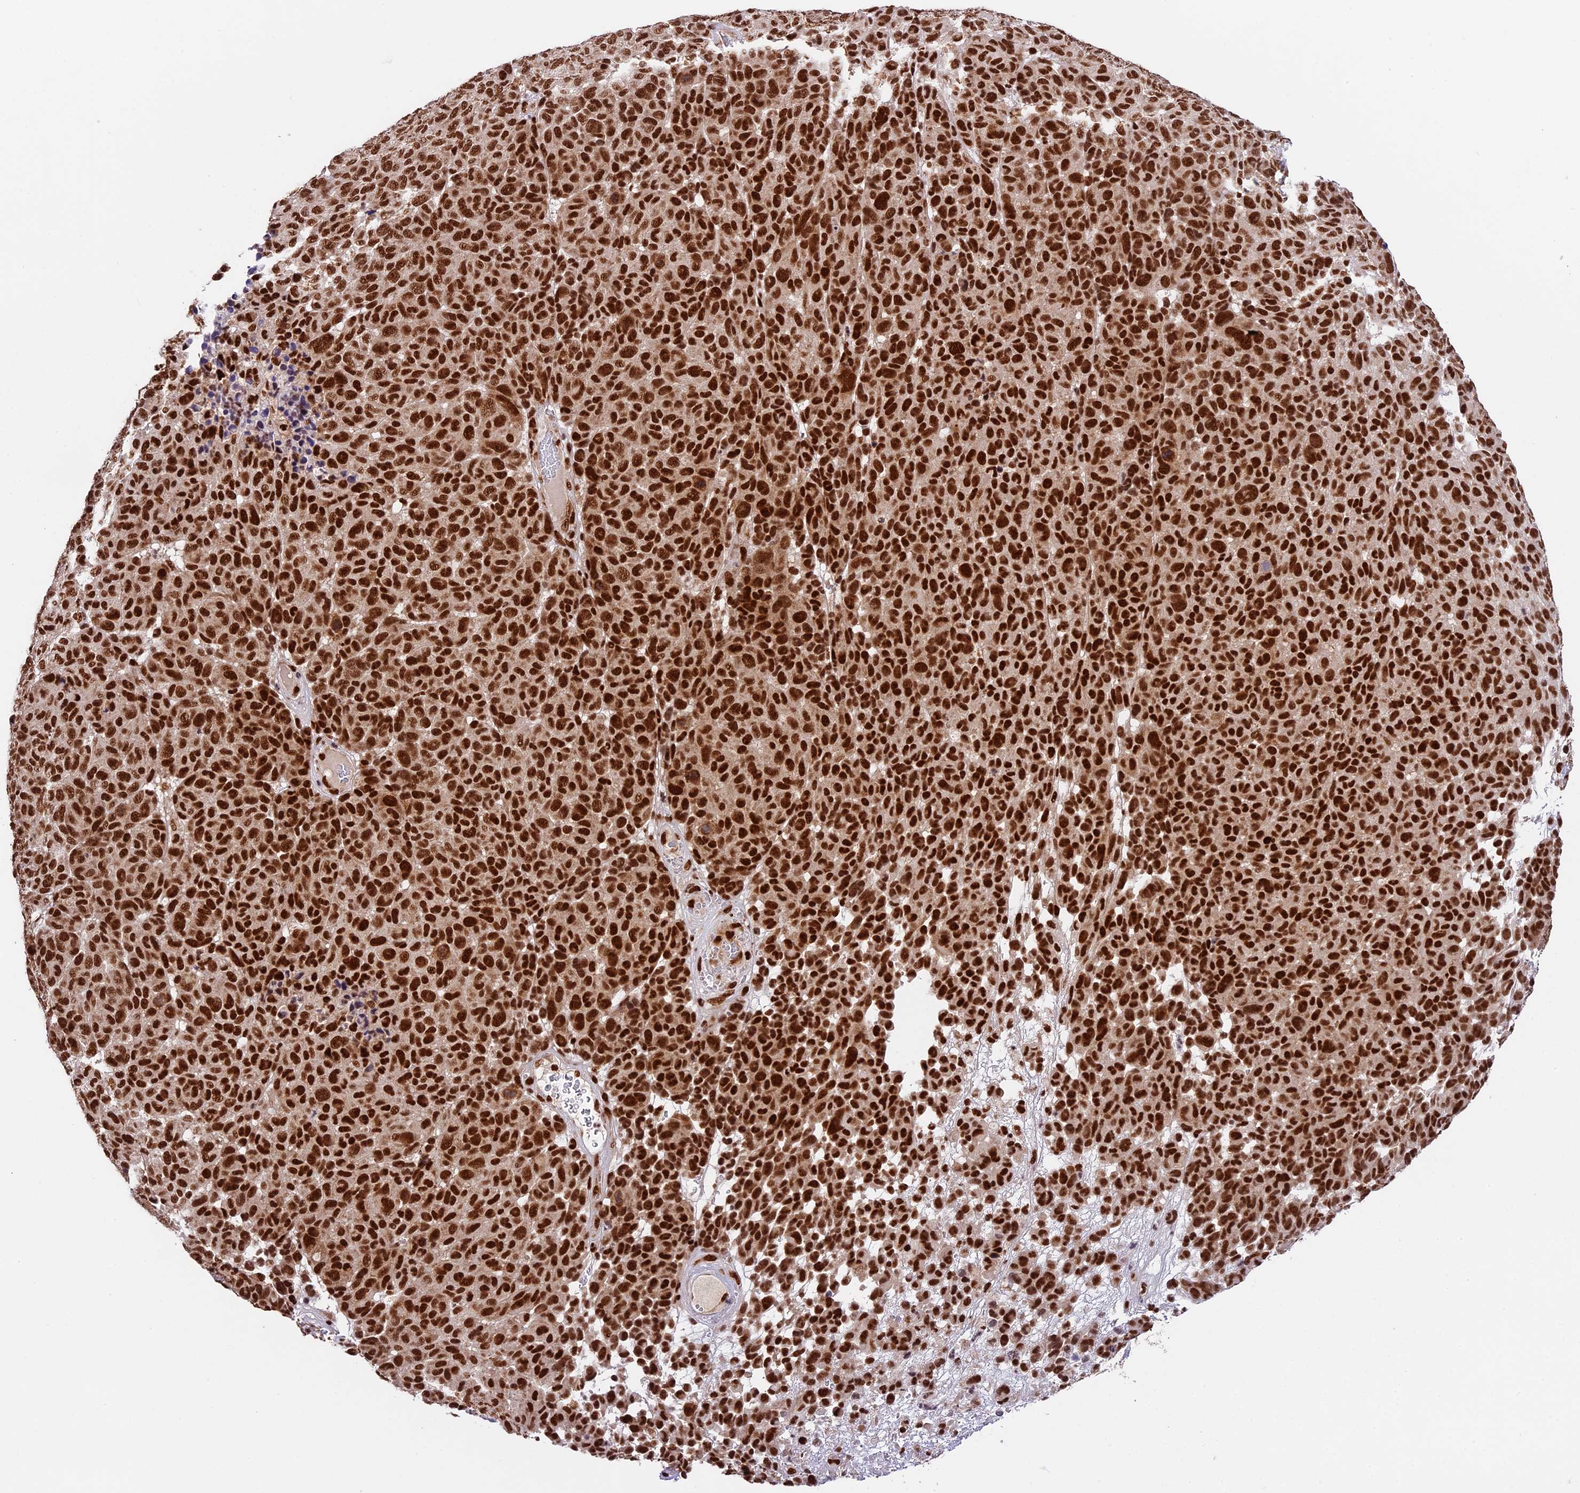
{"staining": {"intensity": "strong", "quantity": ">75%", "location": "nuclear"}, "tissue": "melanoma", "cell_type": "Tumor cells", "image_type": "cancer", "snomed": [{"axis": "morphology", "description": "Malignant melanoma, NOS"}, {"axis": "topography", "description": "Skin"}], "caption": "Strong nuclear positivity for a protein is identified in about >75% of tumor cells of melanoma using immunohistochemistry (IHC).", "gene": "RAMAC", "patient": {"sex": "male", "age": 49}}